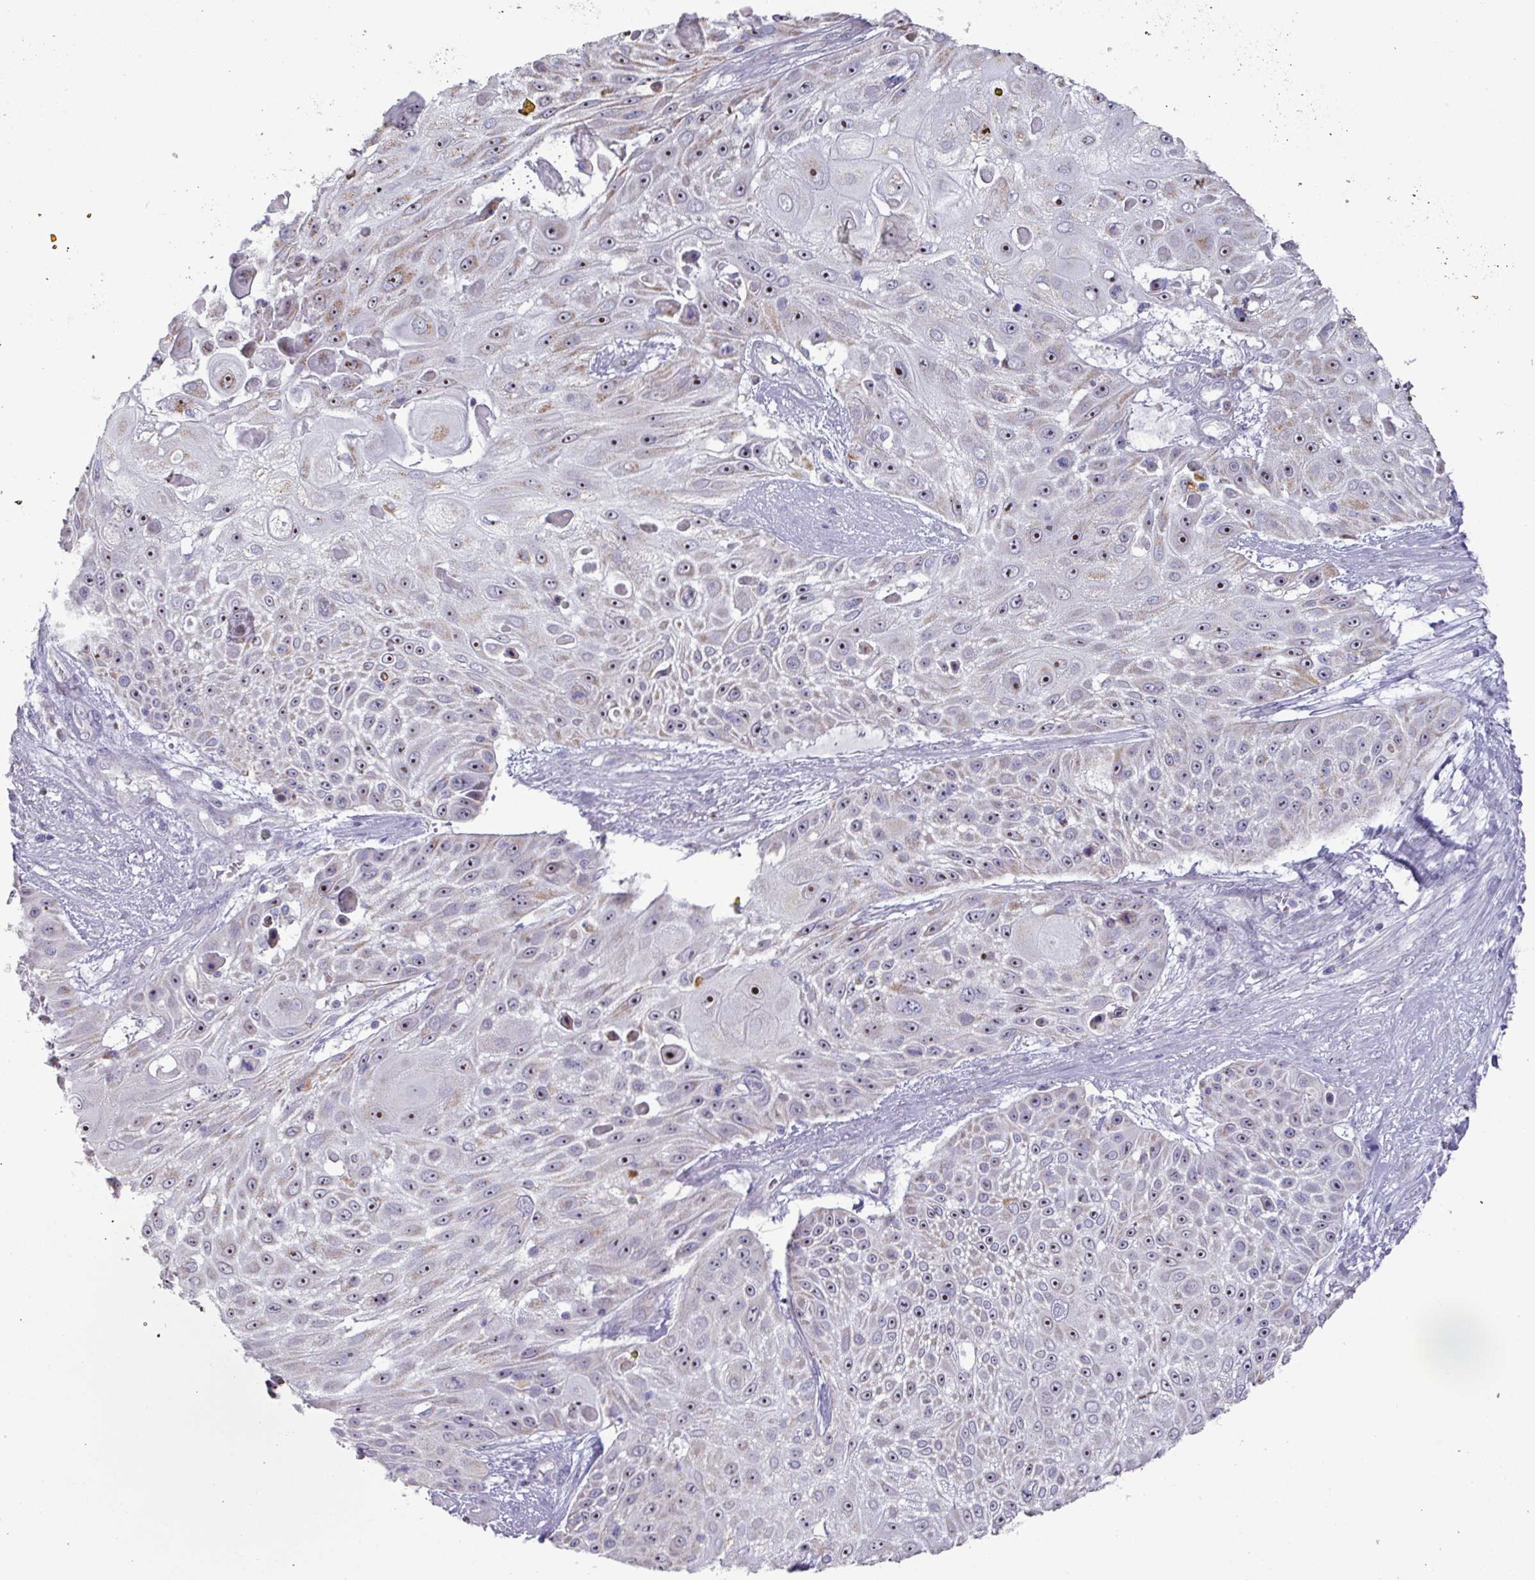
{"staining": {"intensity": "moderate", "quantity": "25%-75%", "location": "nuclear"}, "tissue": "skin cancer", "cell_type": "Tumor cells", "image_type": "cancer", "snomed": [{"axis": "morphology", "description": "Squamous cell carcinoma, NOS"}, {"axis": "topography", "description": "Skin"}], "caption": "A photomicrograph of skin cancer stained for a protein demonstrates moderate nuclear brown staining in tumor cells.", "gene": "MT-ND4", "patient": {"sex": "female", "age": 86}}